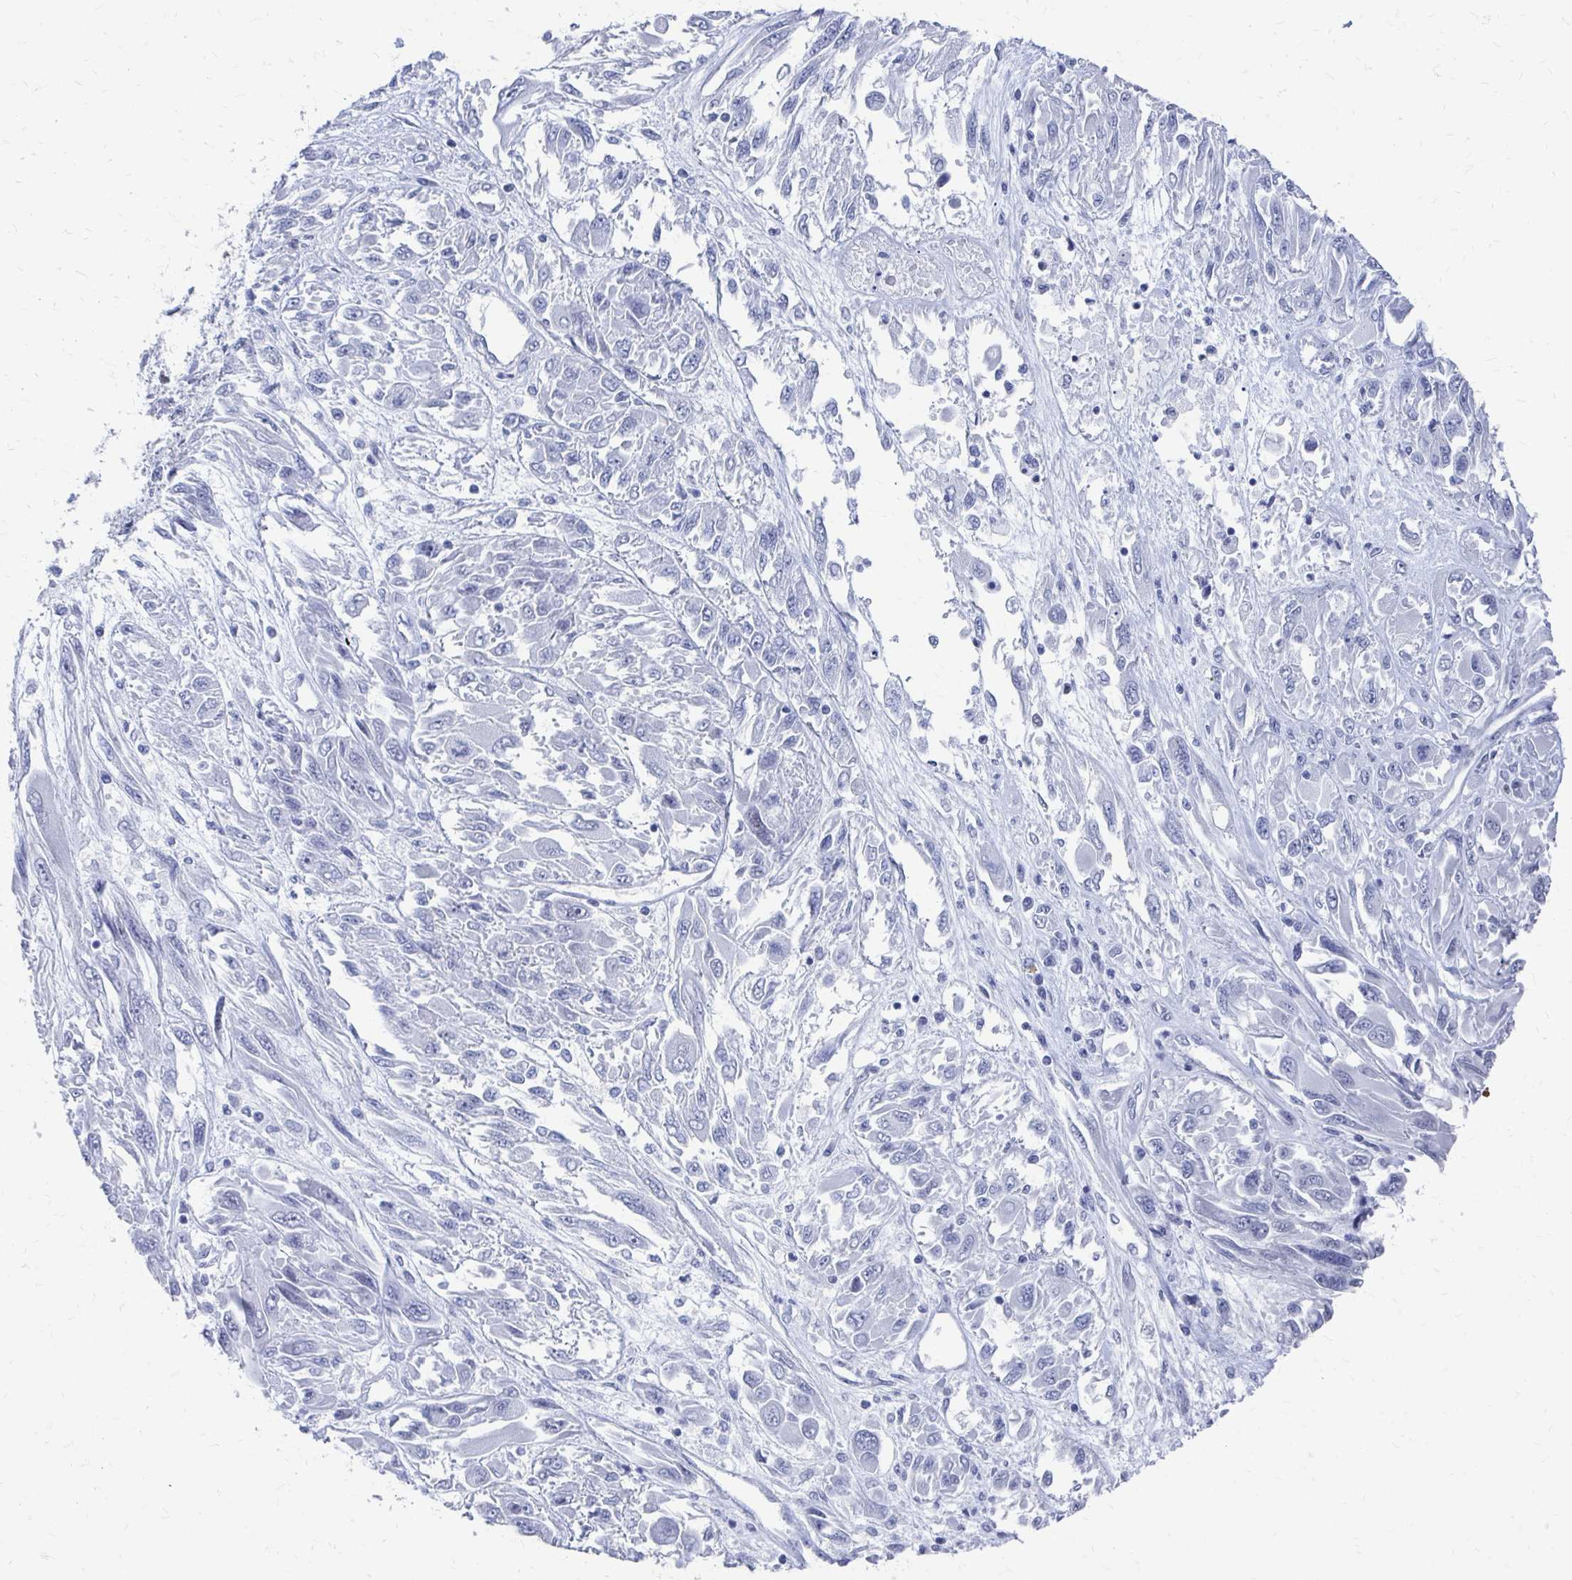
{"staining": {"intensity": "negative", "quantity": "none", "location": "none"}, "tissue": "melanoma", "cell_type": "Tumor cells", "image_type": "cancer", "snomed": [{"axis": "morphology", "description": "Malignant melanoma, NOS"}, {"axis": "topography", "description": "Skin"}], "caption": "Tumor cells show no significant positivity in malignant melanoma.", "gene": "CDIN1", "patient": {"sex": "female", "age": 91}}